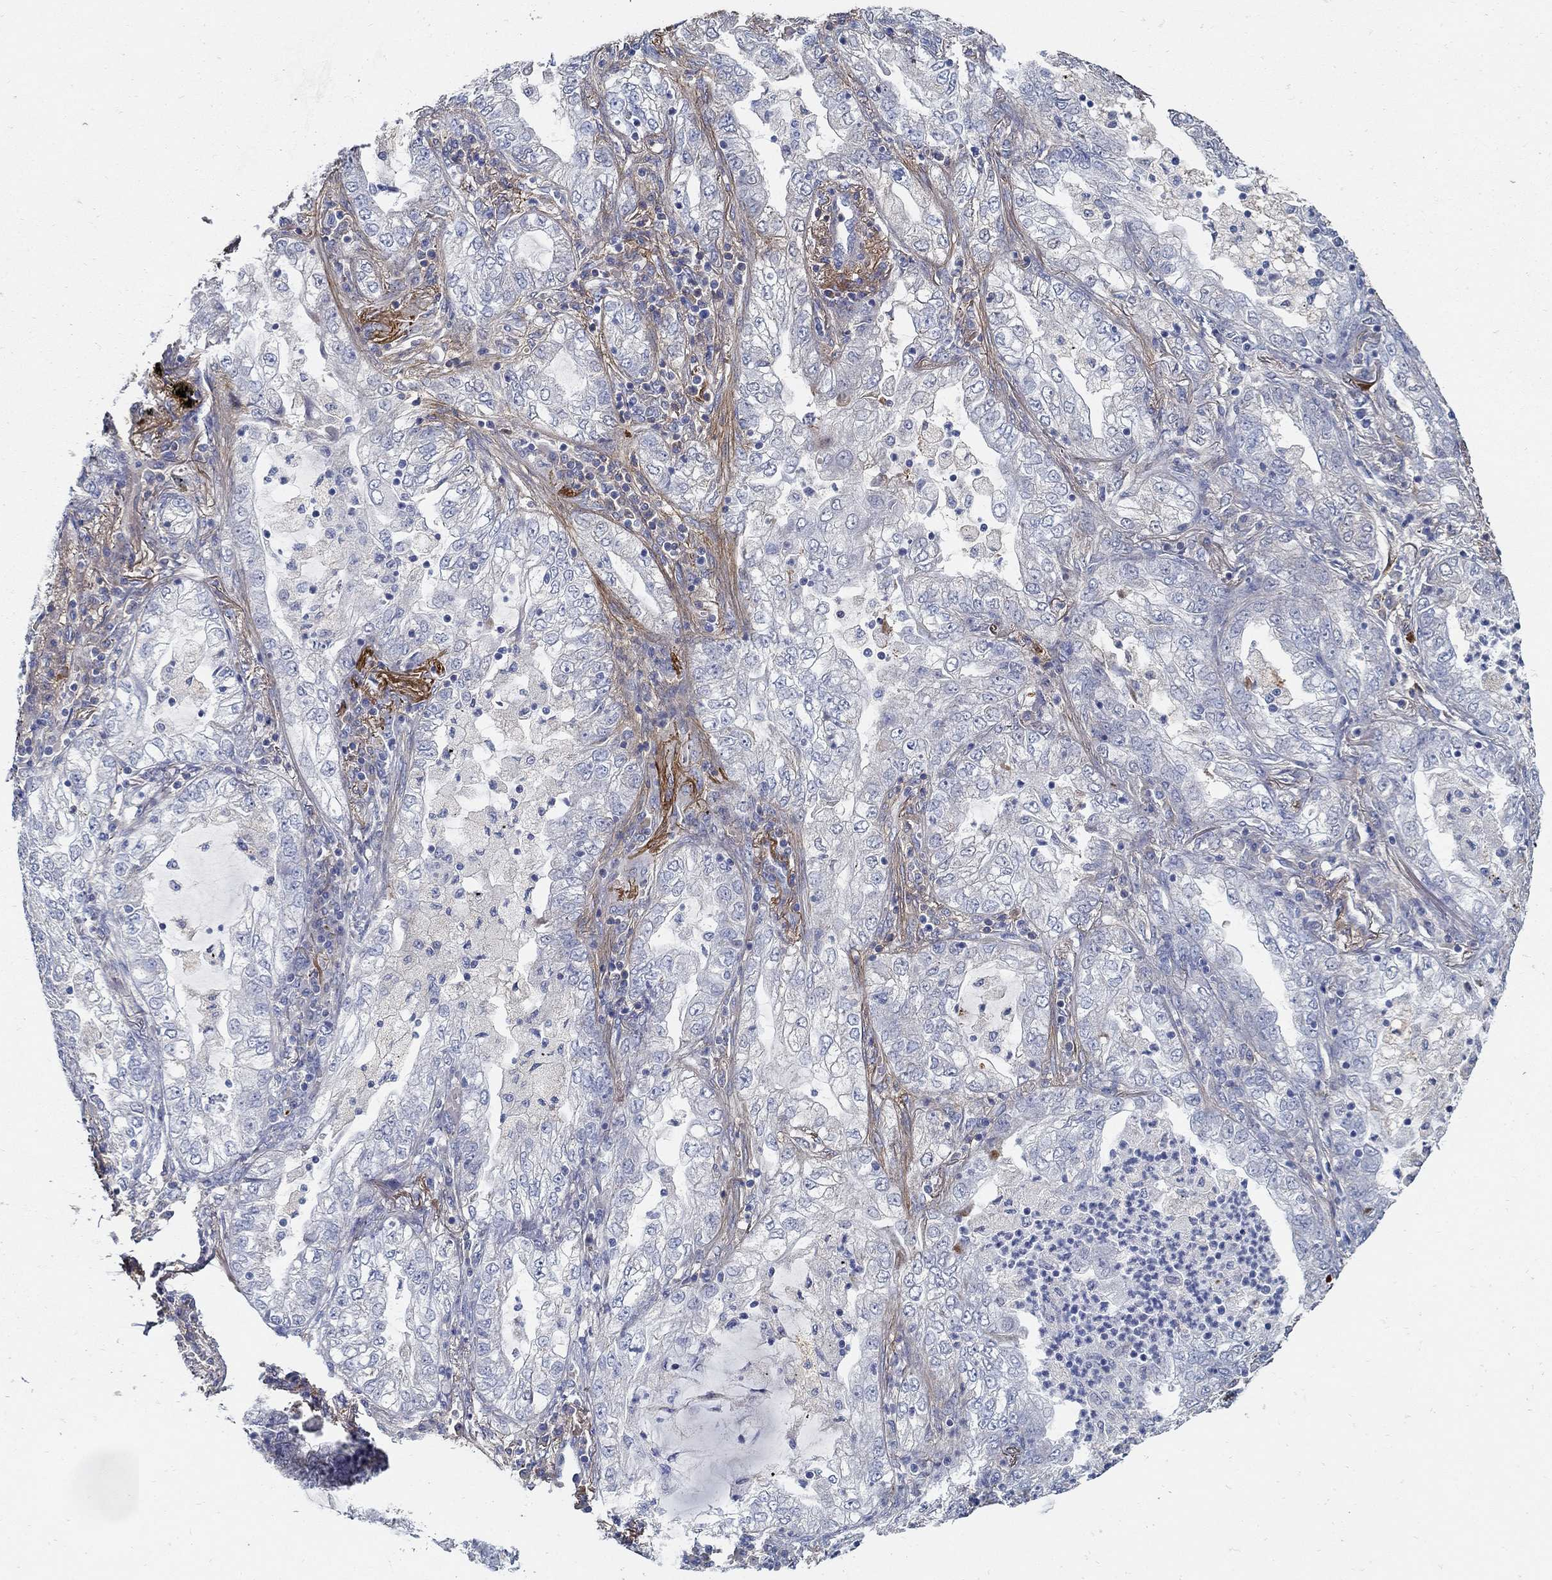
{"staining": {"intensity": "negative", "quantity": "none", "location": "none"}, "tissue": "lung cancer", "cell_type": "Tumor cells", "image_type": "cancer", "snomed": [{"axis": "morphology", "description": "Adenocarcinoma, NOS"}, {"axis": "topography", "description": "Lung"}], "caption": "Human lung adenocarcinoma stained for a protein using IHC displays no positivity in tumor cells.", "gene": "TGFBI", "patient": {"sex": "female", "age": 73}}